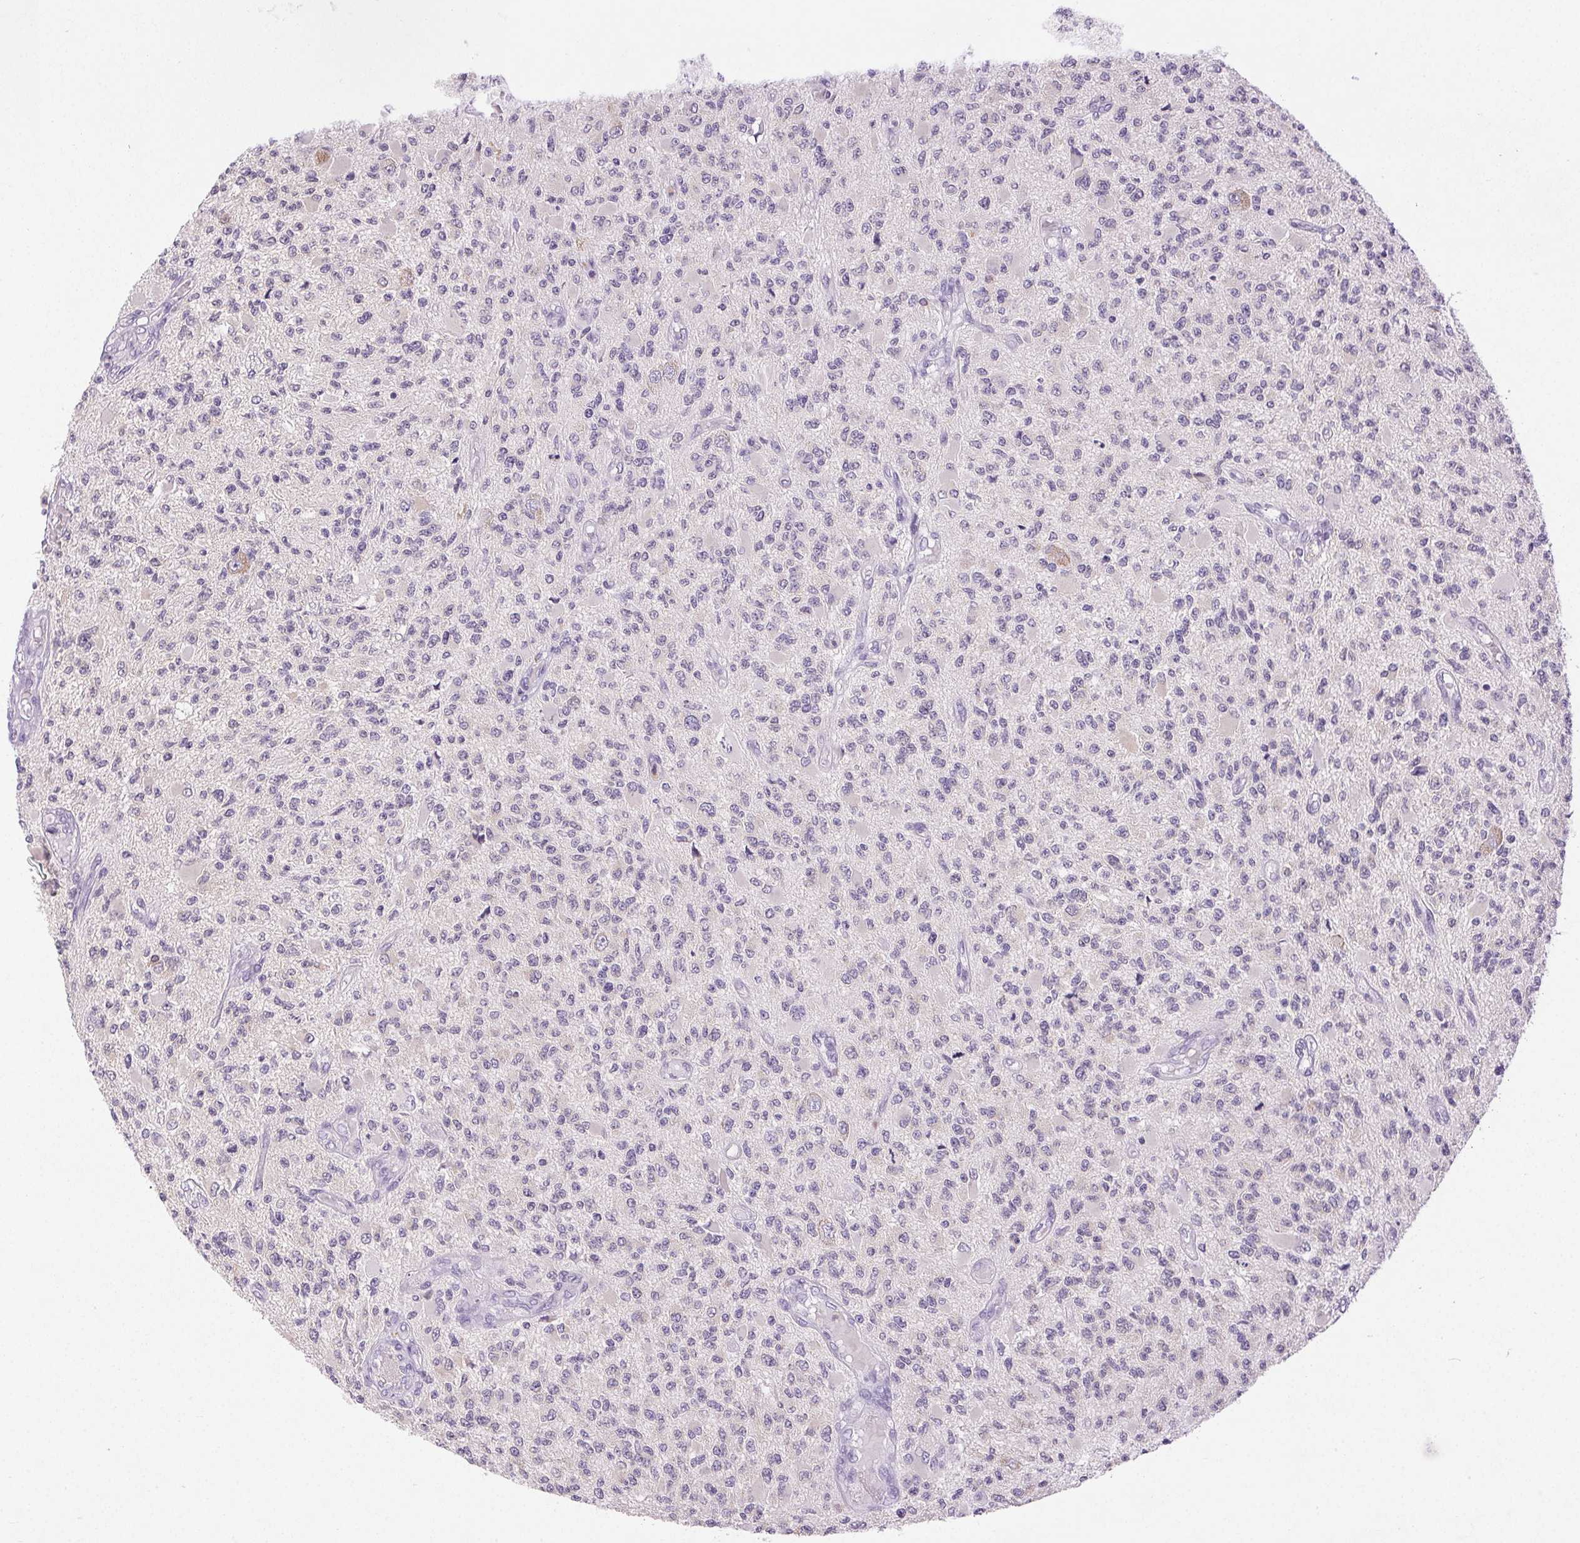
{"staining": {"intensity": "negative", "quantity": "none", "location": "none"}, "tissue": "glioma", "cell_type": "Tumor cells", "image_type": "cancer", "snomed": [{"axis": "morphology", "description": "Glioma, malignant, High grade"}, {"axis": "topography", "description": "Brain"}], "caption": "DAB (3,3'-diaminobenzidine) immunohistochemical staining of human malignant high-grade glioma reveals no significant expression in tumor cells. (IHC, brightfield microscopy, high magnification).", "gene": "EMX2", "patient": {"sex": "female", "age": 63}}